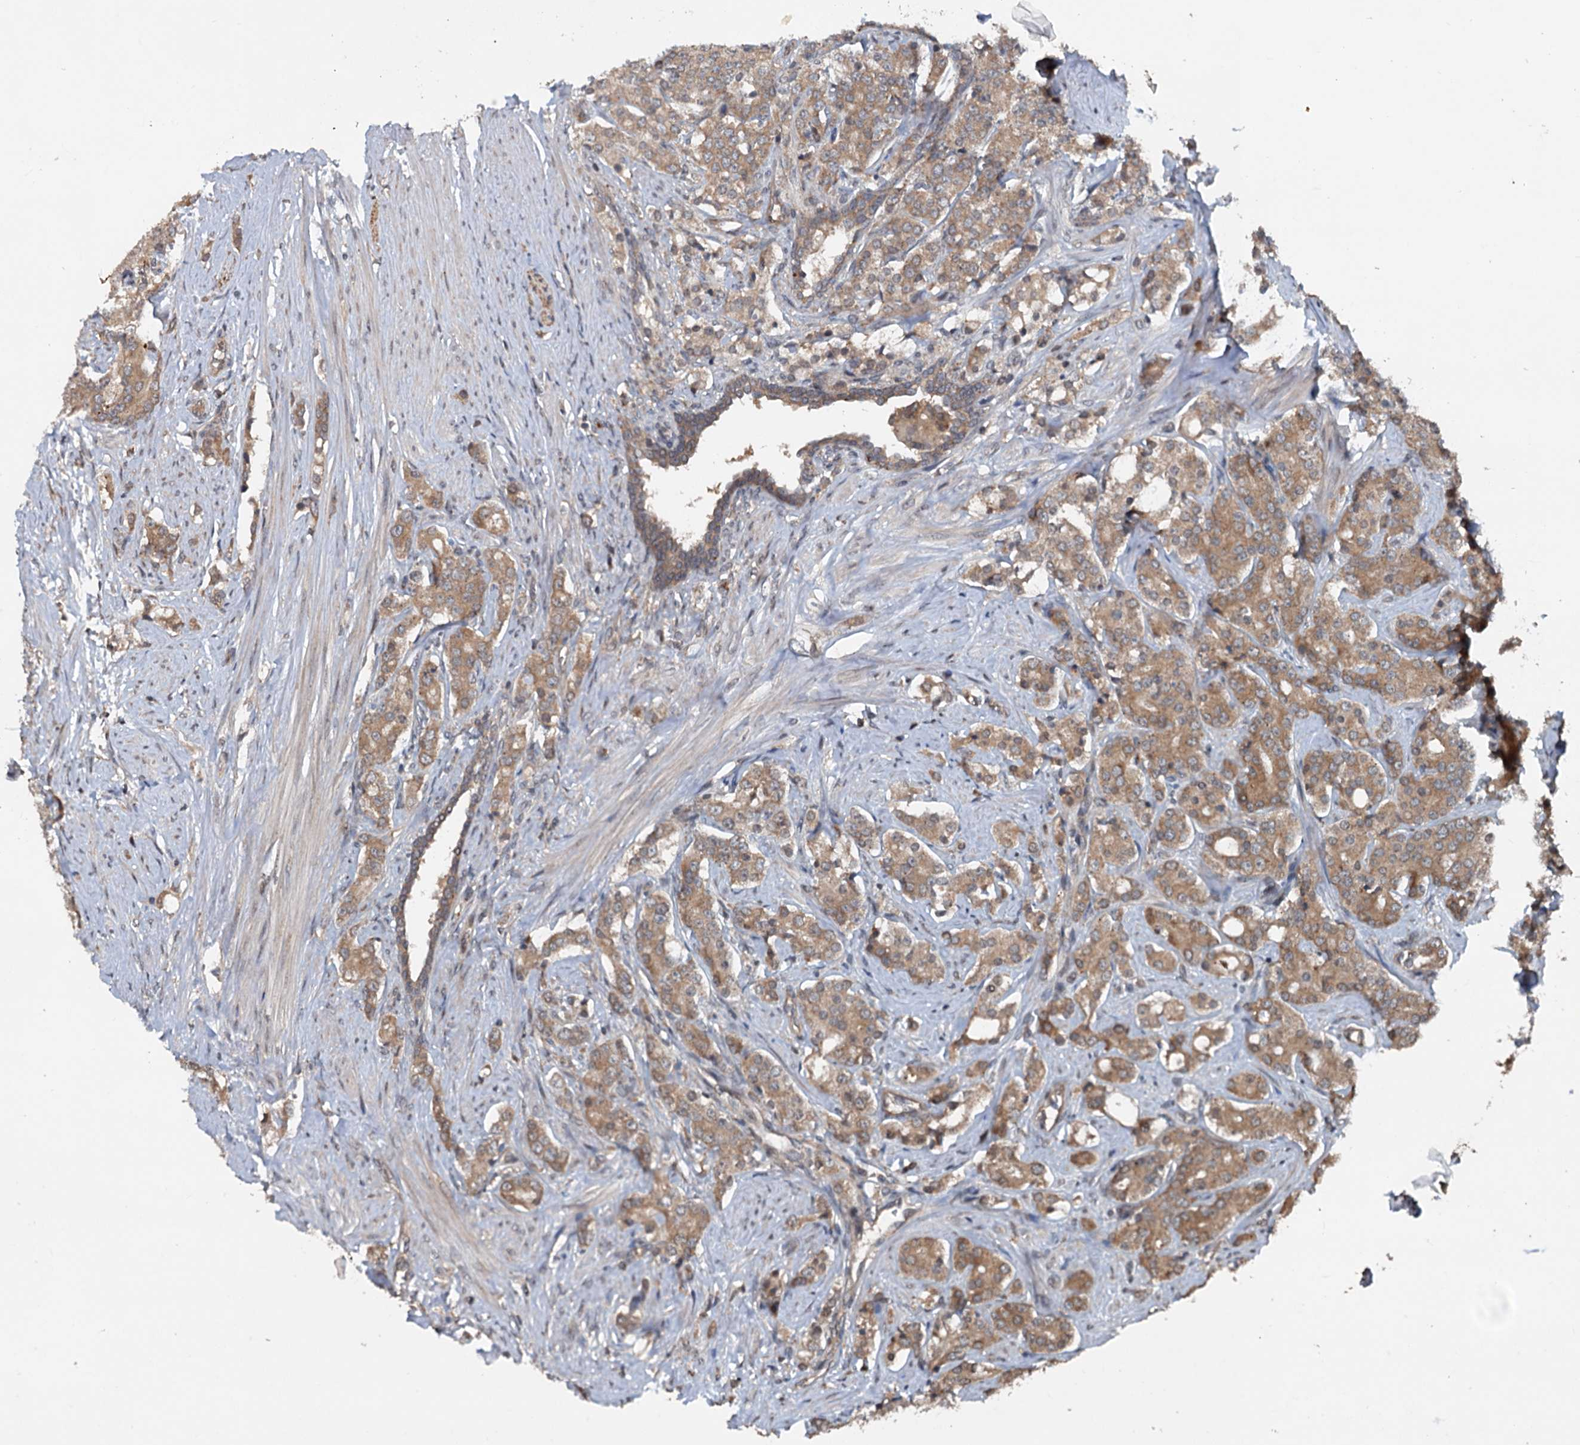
{"staining": {"intensity": "moderate", "quantity": ">75%", "location": "cytoplasmic/membranous"}, "tissue": "prostate cancer", "cell_type": "Tumor cells", "image_type": "cancer", "snomed": [{"axis": "morphology", "description": "Adenocarcinoma, High grade"}, {"axis": "topography", "description": "Prostate"}], "caption": "An immunohistochemistry (IHC) micrograph of tumor tissue is shown. Protein staining in brown highlights moderate cytoplasmic/membranous positivity in high-grade adenocarcinoma (prostate) within tumor cells.", "gene": "N4BP2L2", "patient": {"sex": "male", "age": 62}}